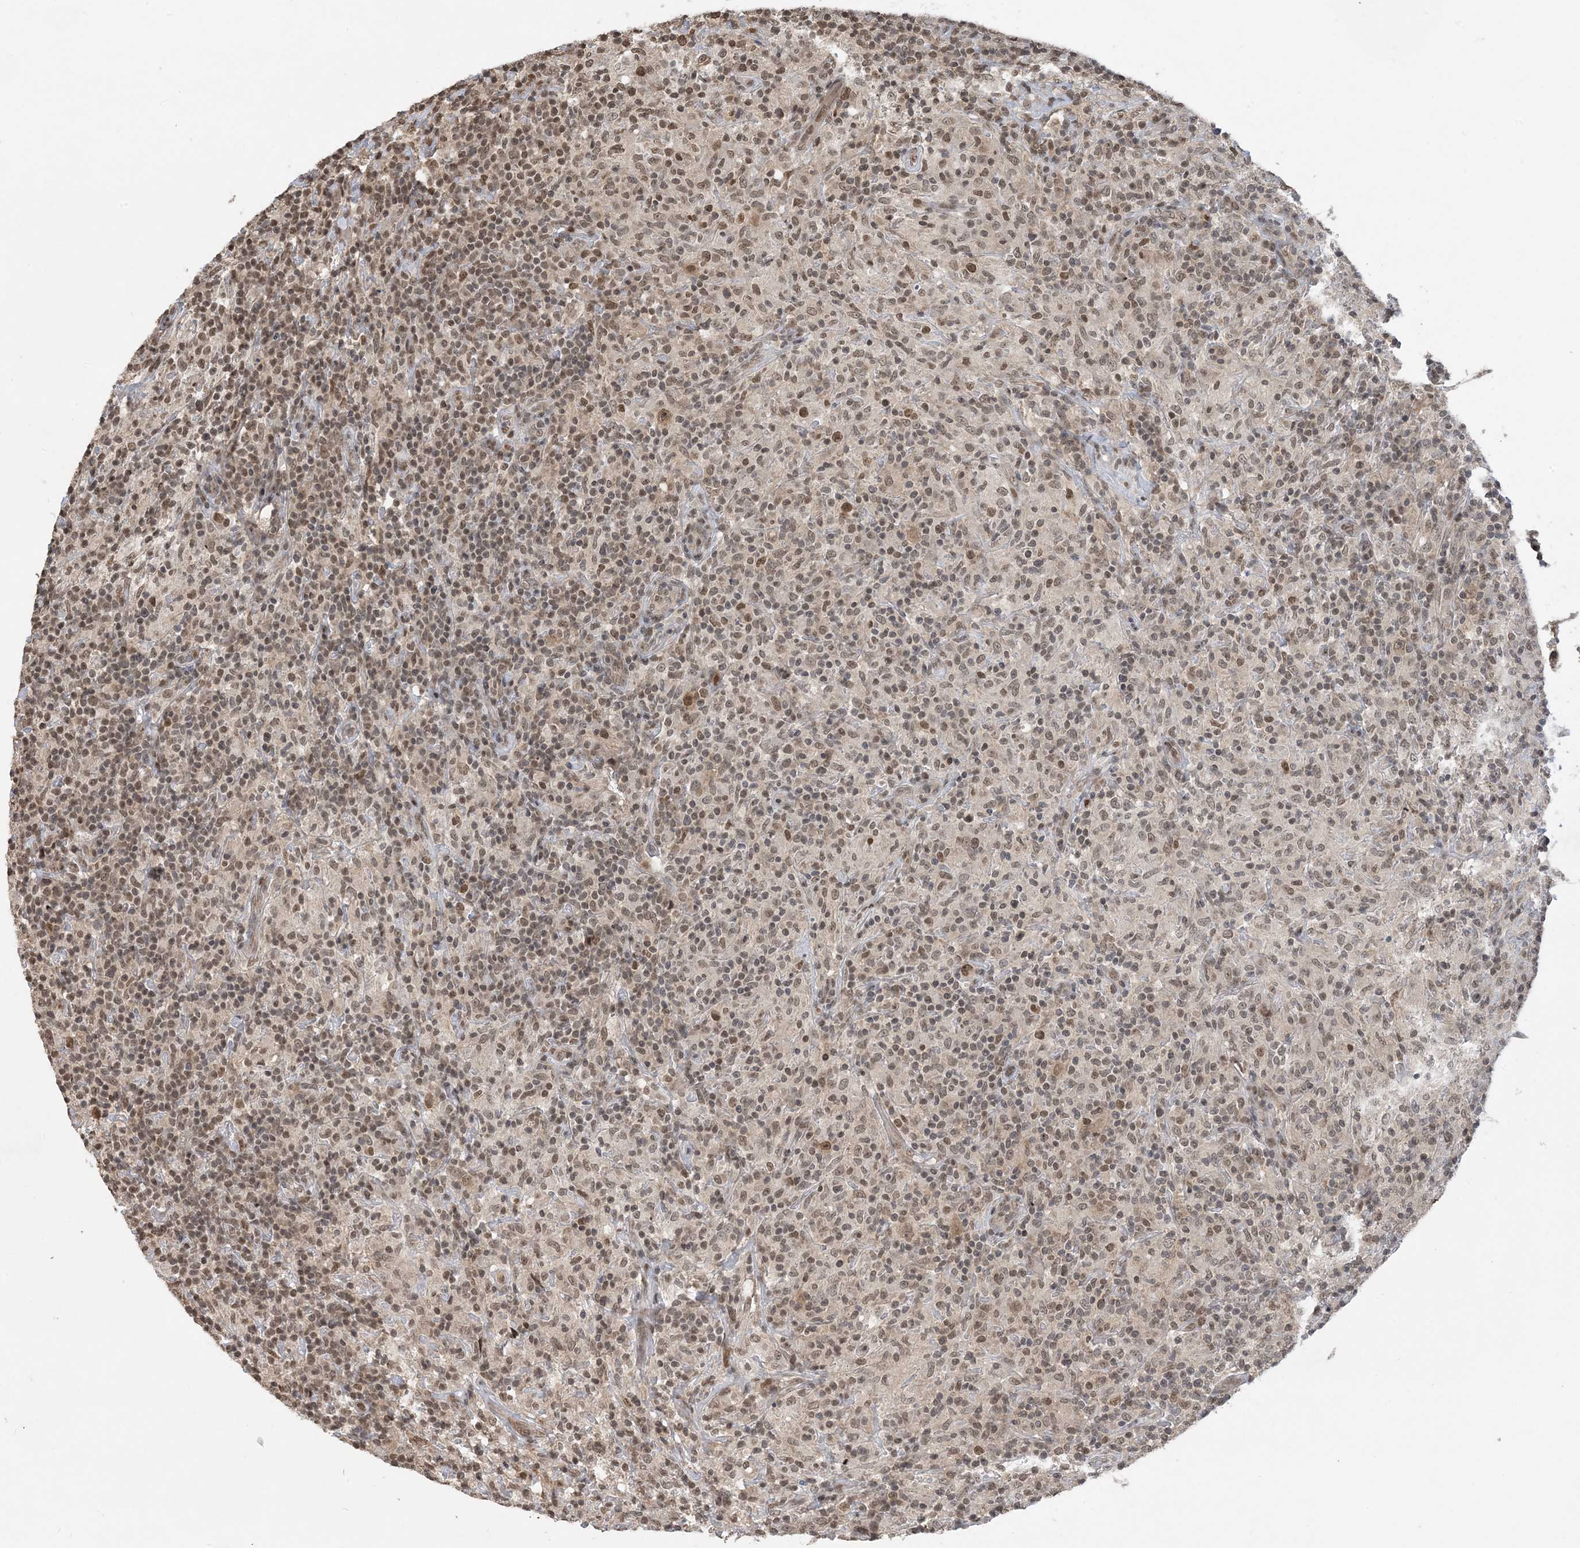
{"staining": {"intensity": "moderate", "quantity": ">75%", "location": "nuclear"}, "tissue": "lymphoma", "cell_type": "Tumor cells", "image_type": "cancer", "snomed": [{"axis": "morphology", "description": "Hodgkin's disease, NOS"}, {"axis": "topography", "description": "Lymph node"}], "caption": "Immunohistochemistry photomicrograph of neoplastic tissue: human lymphoma stained using immunohistochemistry shows medium levels of moderate protein expression localized specifically in the nuclear of tumor cells, appearing as a nuclear brown color.", "gene": "ACYP2", "patient": {"sex": "male", "age": 70}}